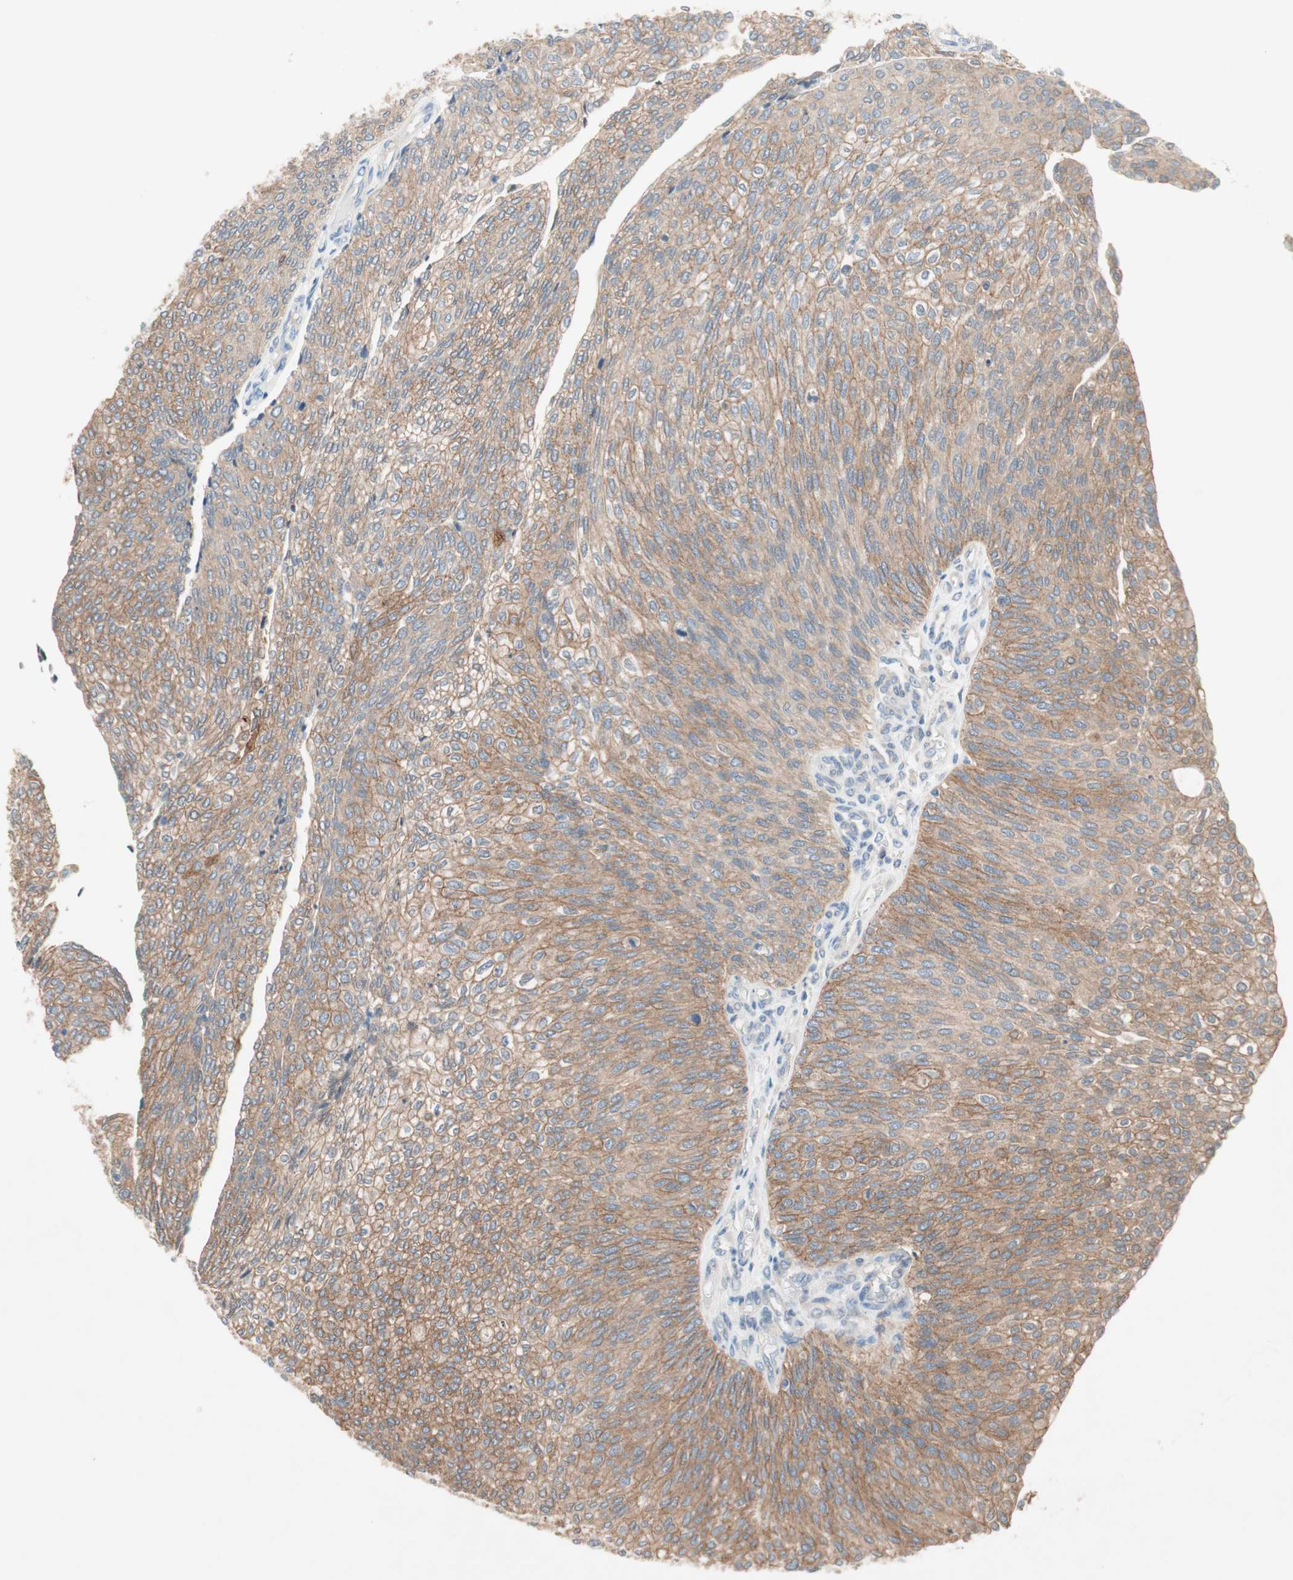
{"staining": {"intensity": "moderate", "quantity": "25%-75%", "location": "cytoplasmic/membranous"}, "tissue": "urothelial cancer", "cell_type": "Tumor cells", "image_type": "cancer", "snomed": [{"axis": "morphology", "description": "Urothelial carcinoma, Low grade"}, {"axis": "topography", "description": "Urinary bladder"}], "caption": "Immunohistochemistry micrograph of neoplastic tissue: urothelial cancer stained using IHC exhibits medium levels of moderate protein expression localized specifically in the cytoplasmic/membranous of tumor cells, appearing as a cytoplasmic/membranous brown color.", "gene": "GLUL", "patient": {"sex": "female", "age": 79}}